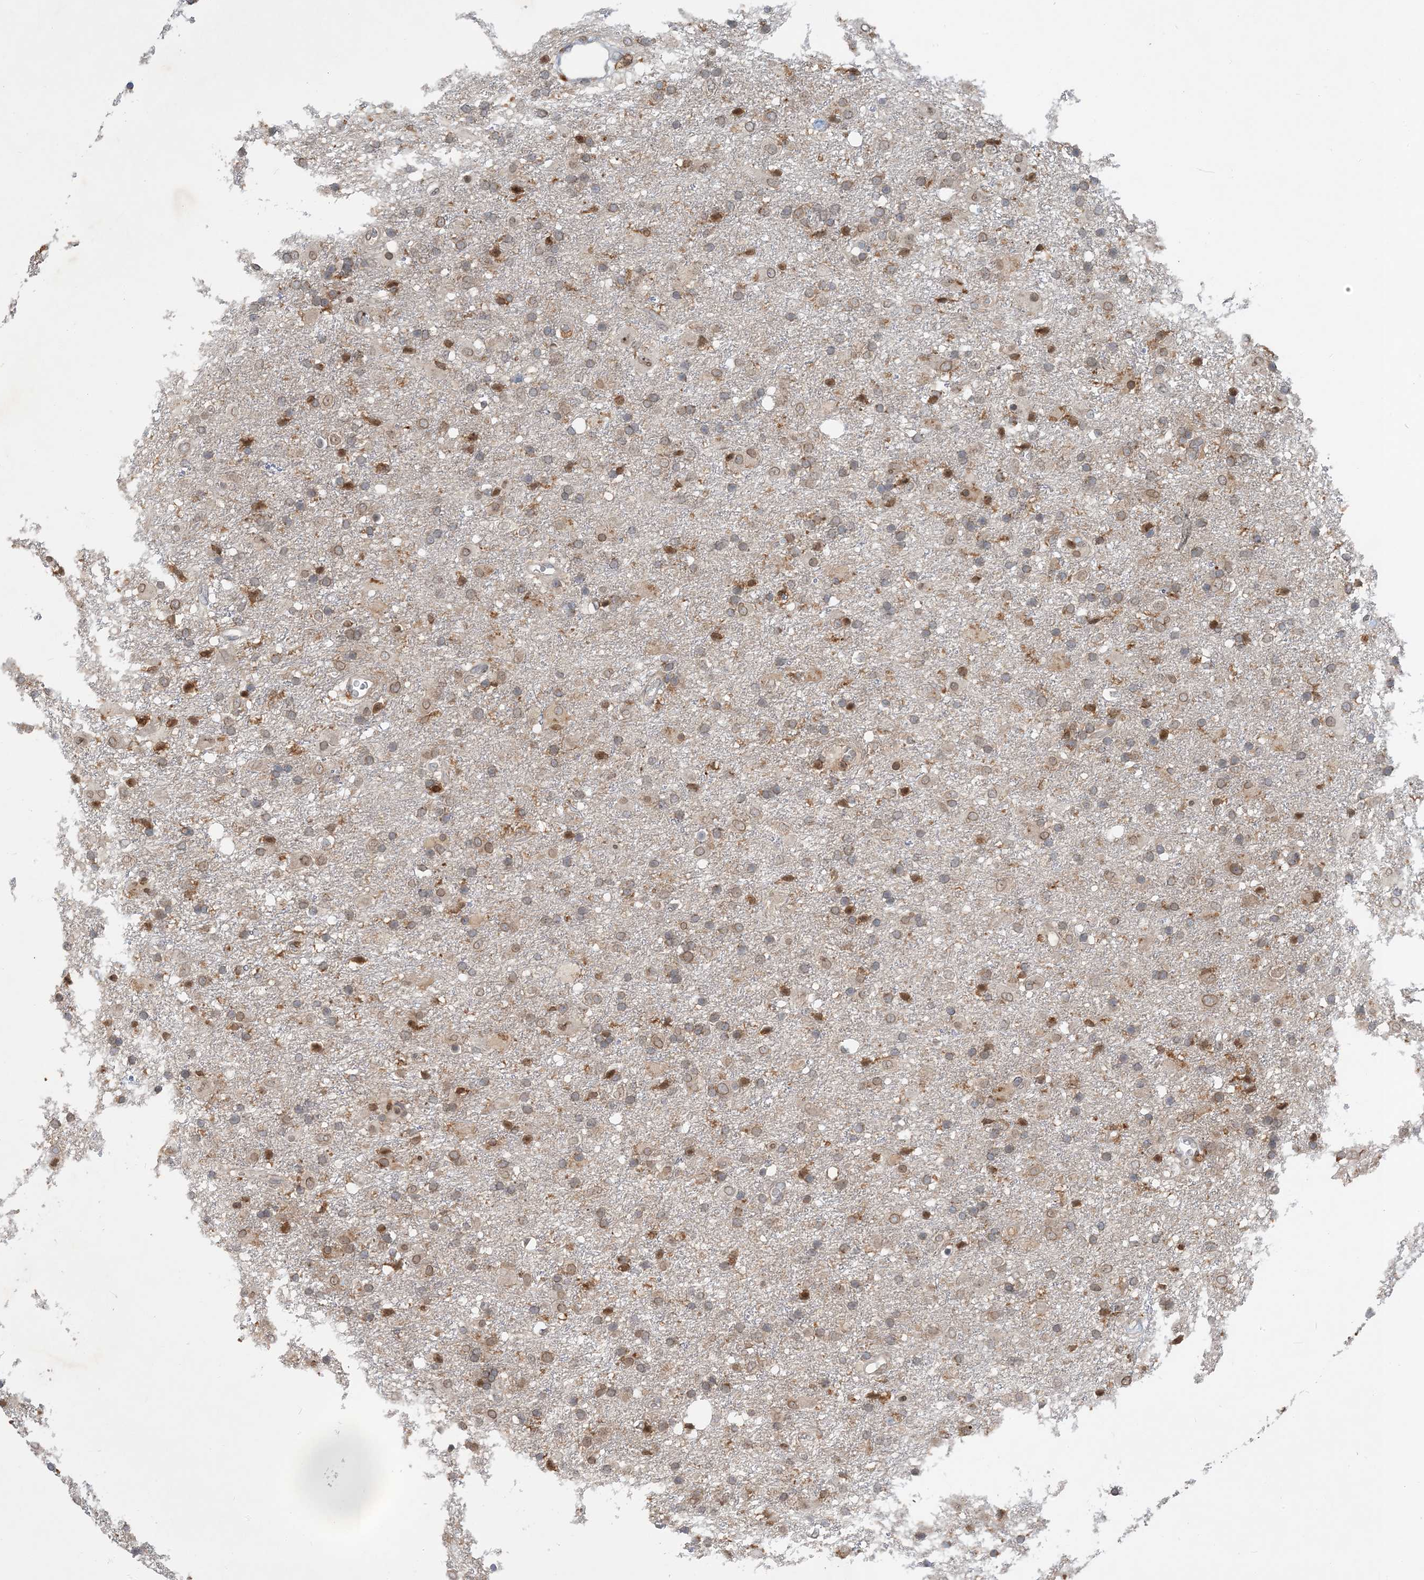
{"staining": {"intensity": "weak", "quantity": ">75%", "location": "cytoplasmic/membranous,nuclear"}, "tissue": "glioma", "cell_type": "Tumor cells", "image_type": "cancer", "snomed": [{"axis": "morphology", "description": "Glioma, malignant, Low grade"}, {"axis": "topography", "description": "Brain"}], "caption": "Immunohistochemical staining of glioma displays low levels of weak cytoplasmic/membranous and nuclear protein positivity in approximately >75% of tumor cells.", "gene": "NAGK", "patient": {"sex": "male", "age": 65}}